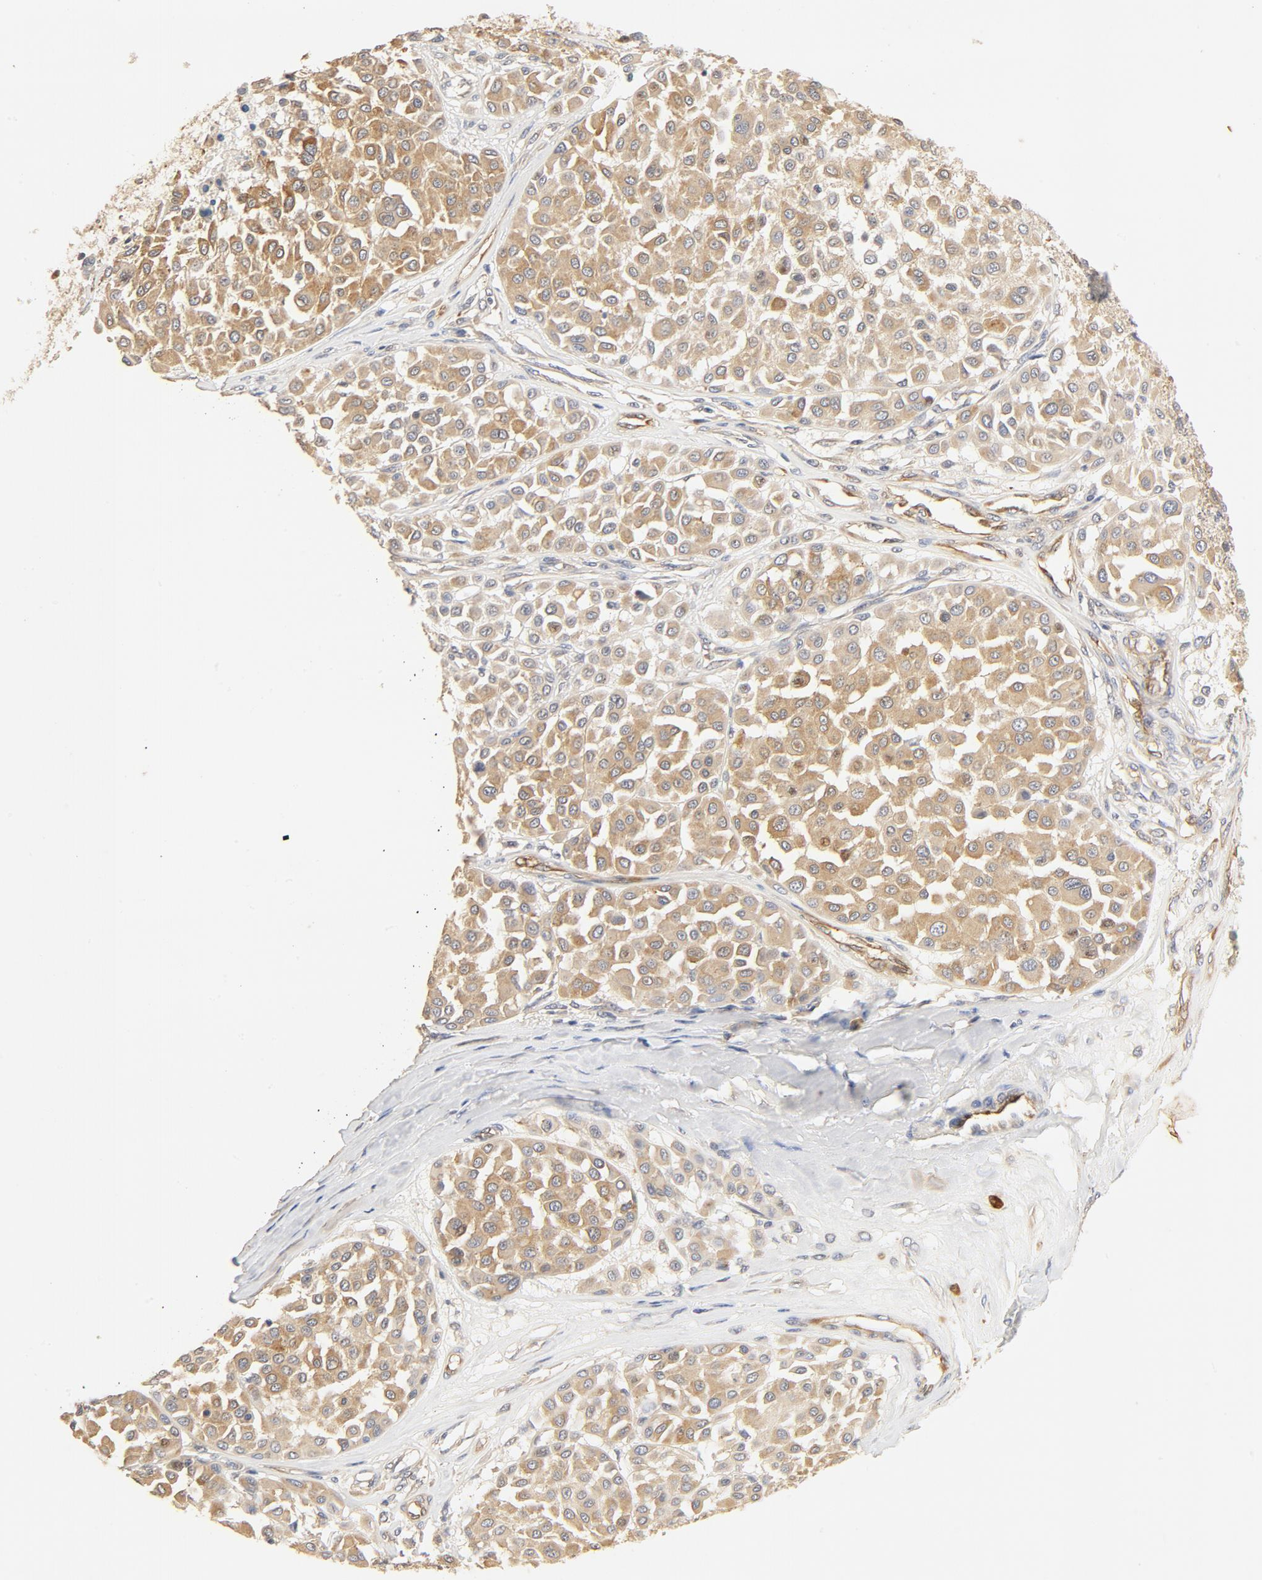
{"staining": {"intensity": "weak", "quantity": ">75%", "location": "cytoplasmic/membranous"}, "tissue": "melanoma", "cell_type": "Tumor cells", "image_type": "cancer", "snomed": [{"axis": "morphology", "description": "Malignant melanoma, Metastatic site"}, {"axis": "topography", "description": "Soft tissue"}], "caption": "Melanoma stained for a protein shows weak cytoplasmic/membranous positivity in tumor cells.", "gene": "UBE2J1", "patient": {"sex": "male", "age": 41}}